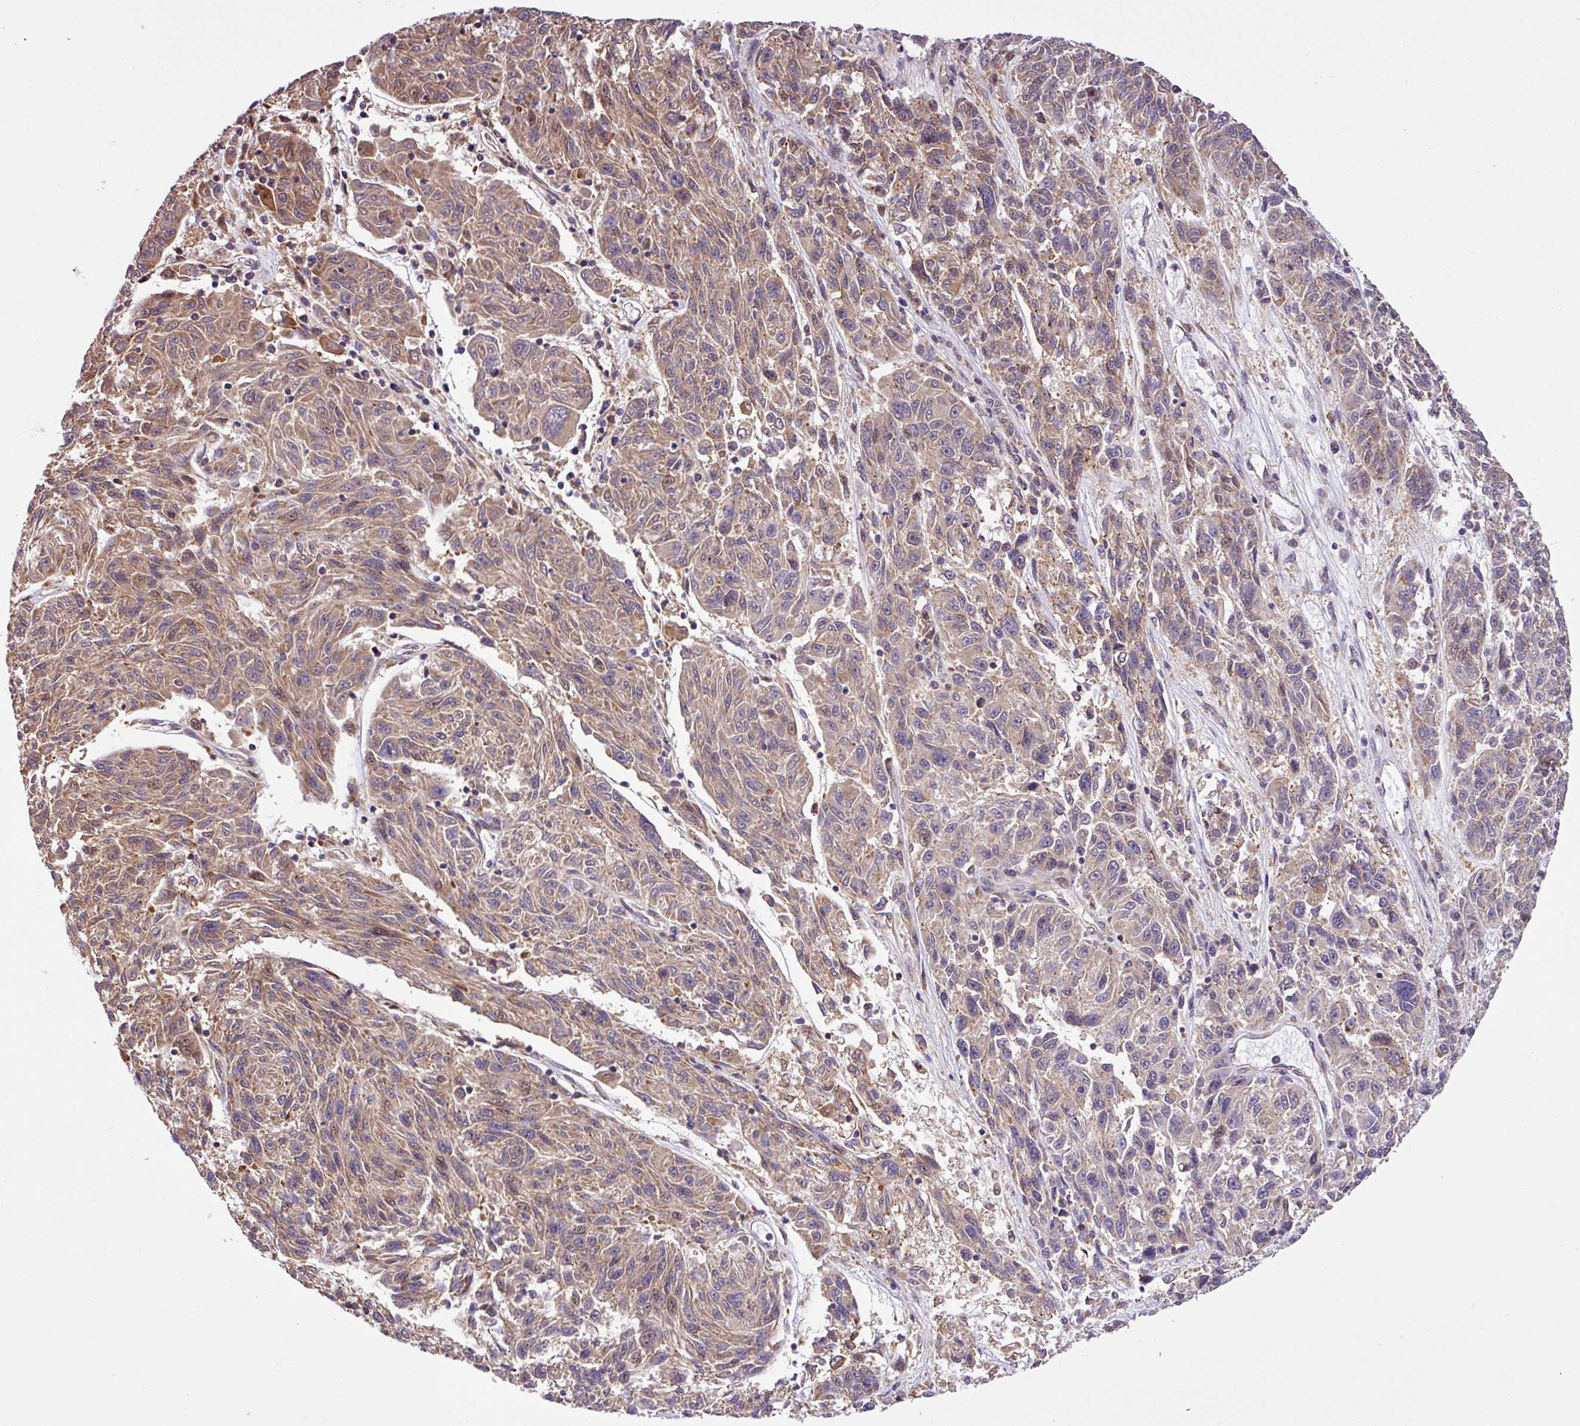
{"staining": {"intensity": "moderate", "quantity": ">75%", "location": "cytoplasmic/membranous"}, "tissue": "melanoma", "cell_type": "Tumor cells", "image_type": "cancer", "snomed": [{"axis": "morphology", "description": "Malignant melanoma, NOS"}, {"axis": "topography", "description": "Skin"}], "caption": "Malignant melanoma stained for a protein (brown) displays moderate cytoplasmic/membranous positive expression in about >75% of tumor cells.", "gene": "DLGAP4", "patient": {"sex": "male", "age": 53}}